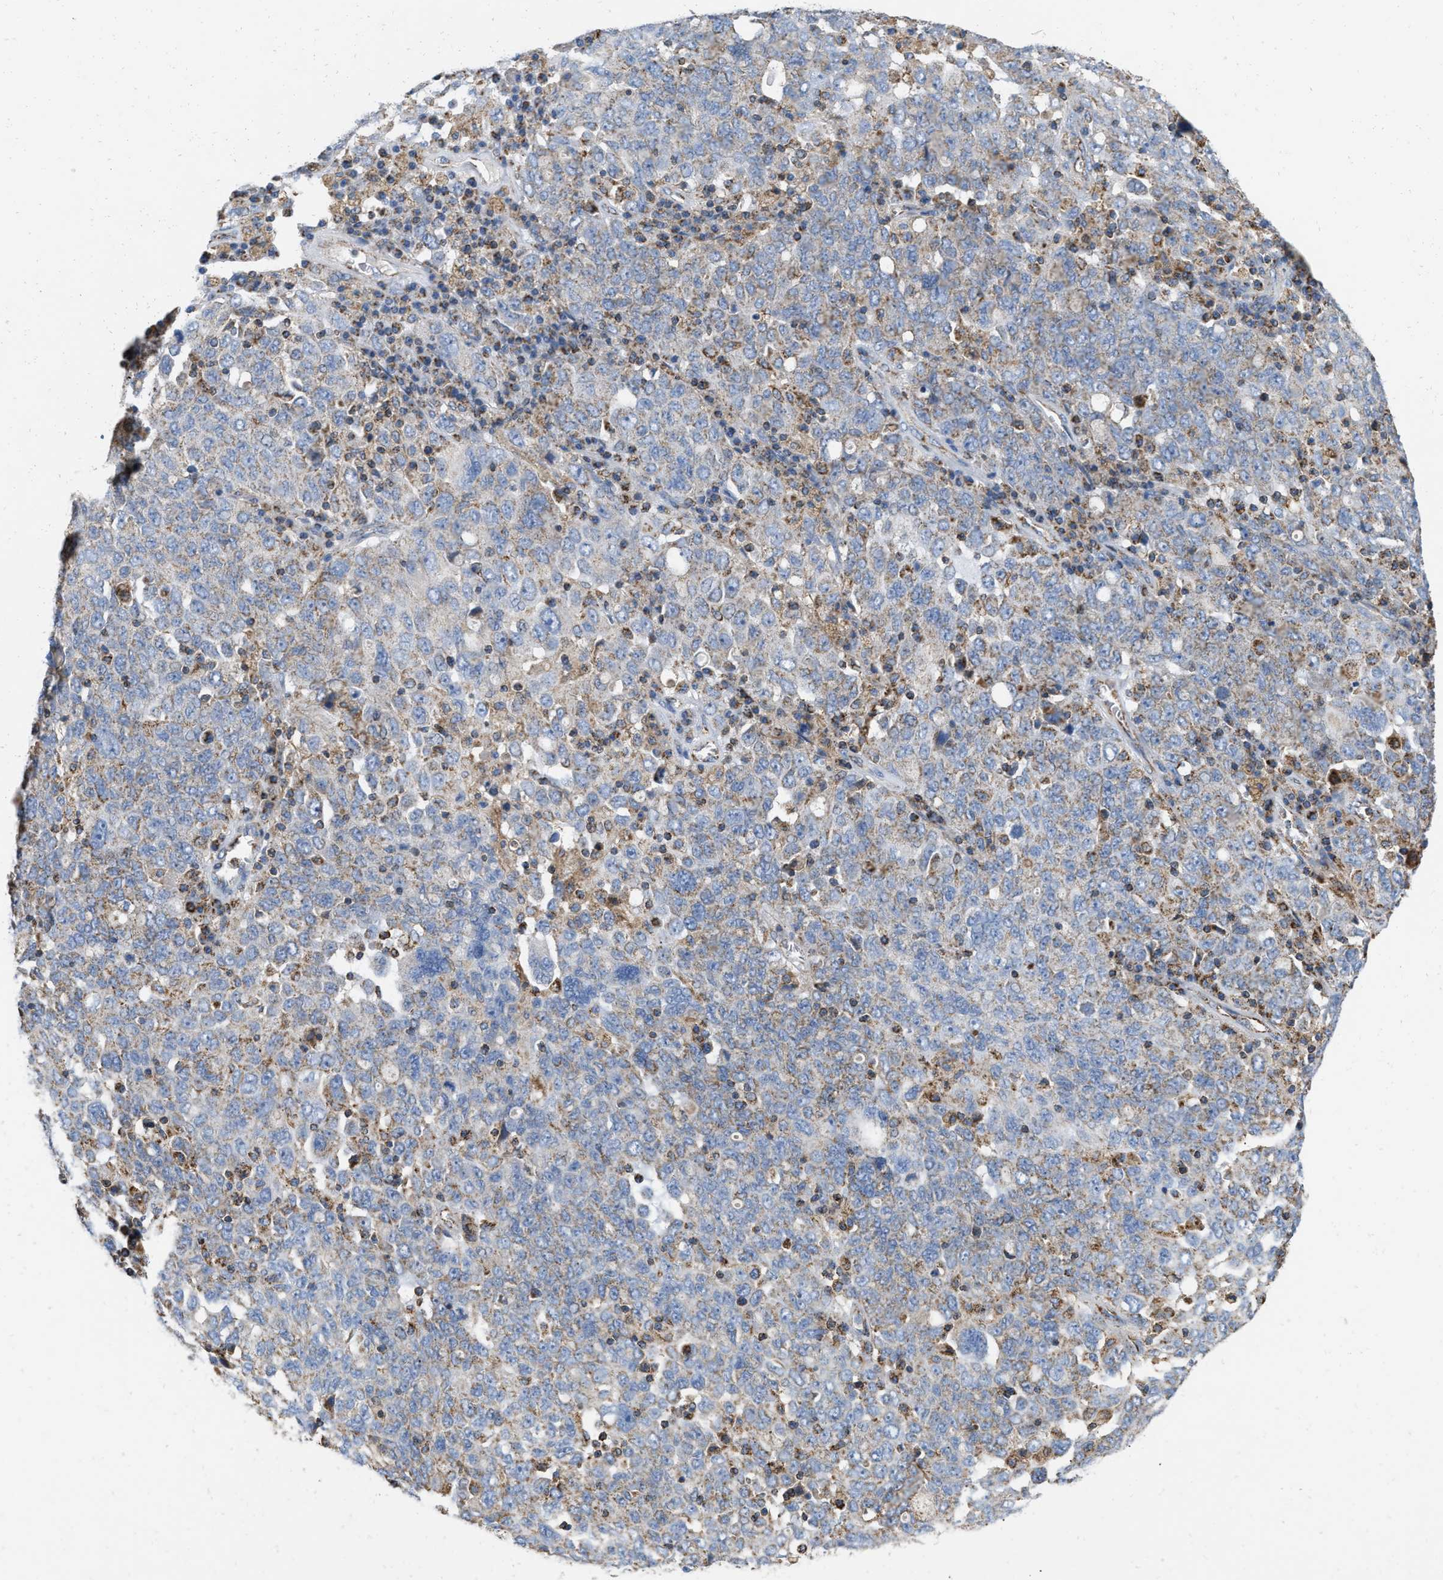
{"staining": {"intensity": "moderate", "quantity": "<25%", "location": "cytoplasmic/membranous"}, "tissue": "ovarian cancer", "cell_type": "Tumor cells", "image_type": "cancer", "snomed": [{"axis": "morphology", "description": "Carcinoma, endometroid"}, {"axis": "topography", "description": "Ovary"}], "caption": "Protein expression analysis of endometroid carcinoma (ovarian) reveals moderate cytoplasmic/membranous staining in about <25% of tumor cells.", "gene": "GRB10", "patient": {"sex": "female", "age": 62}}